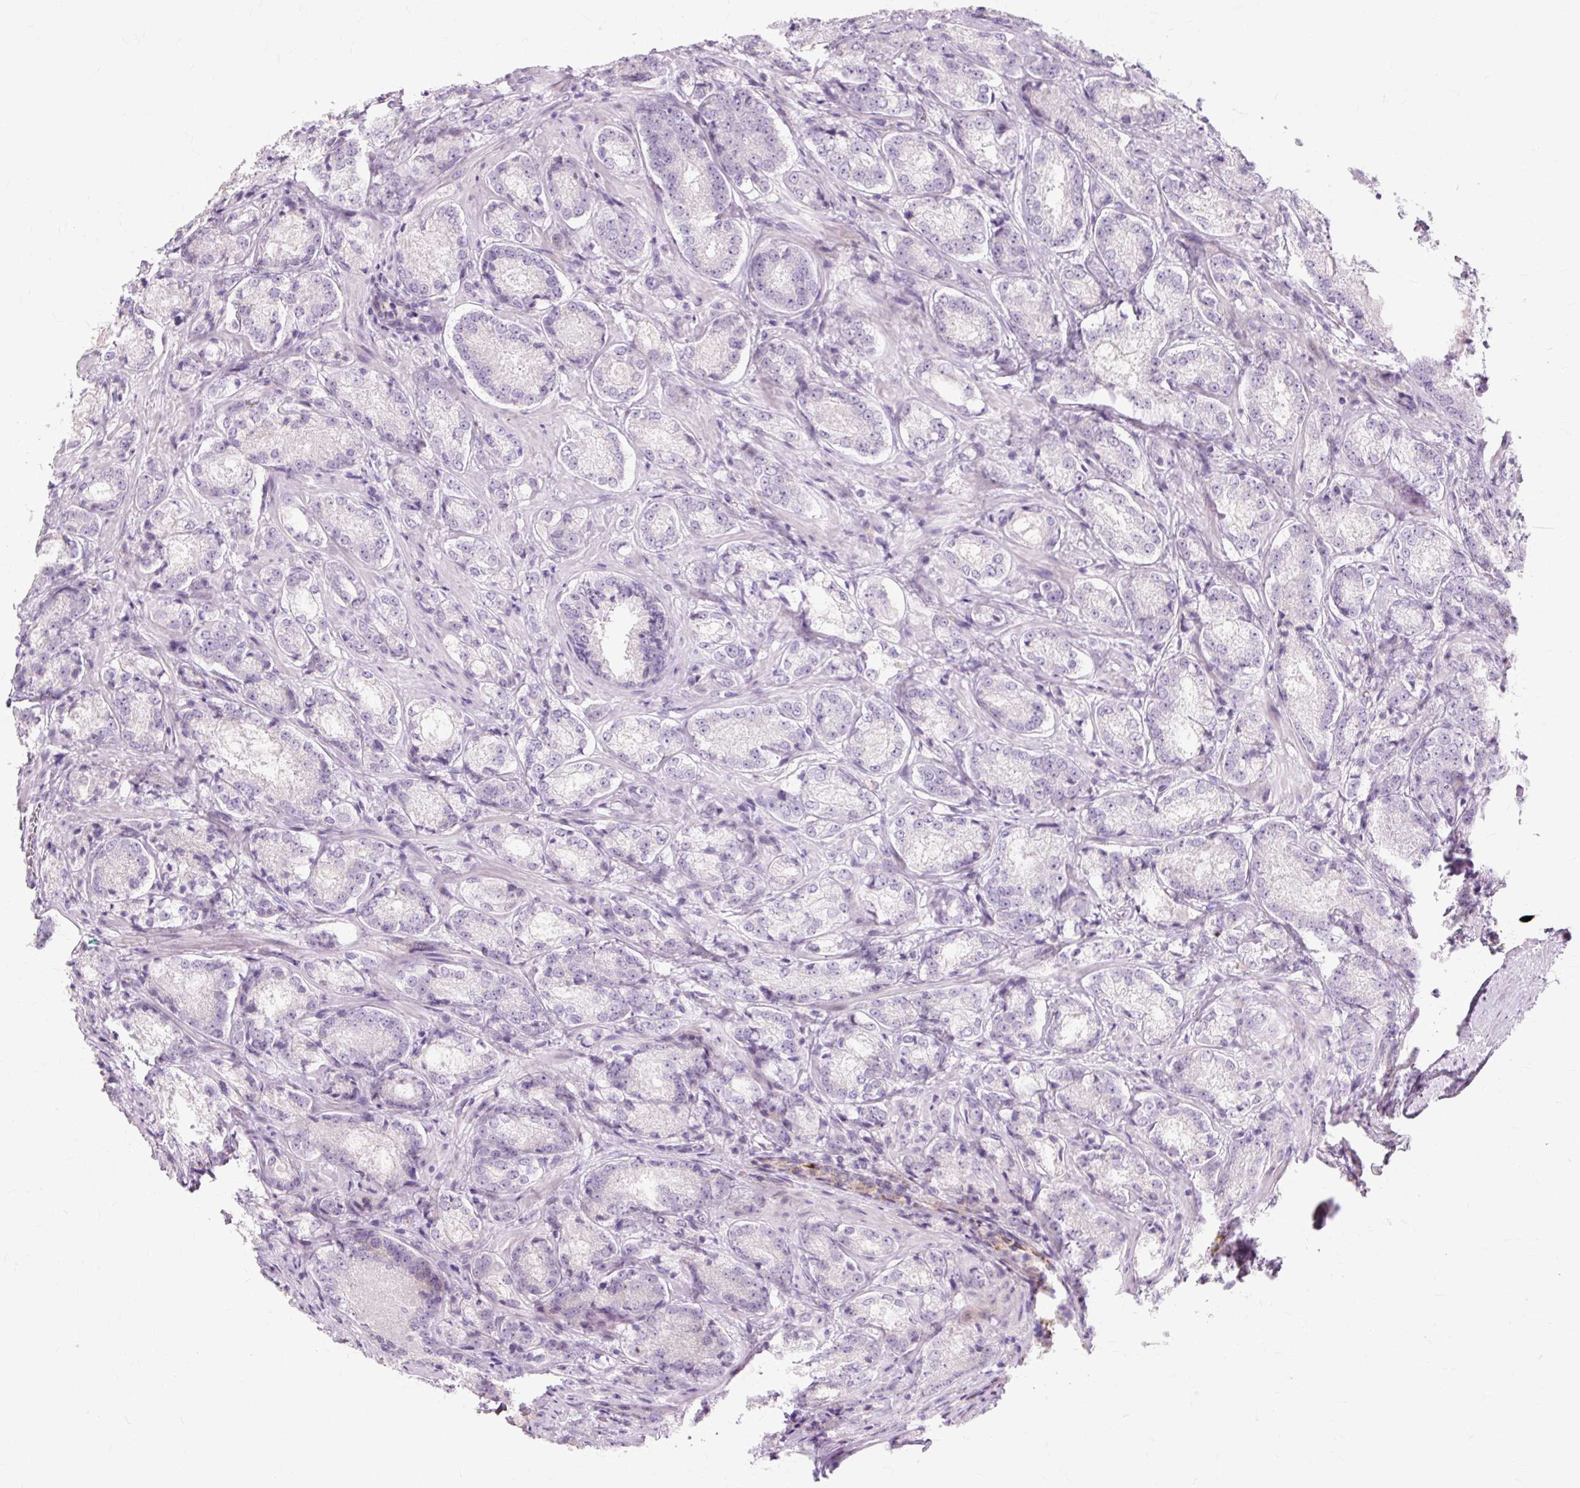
{"staining": {"intensity": "negative", "quantity": "none", "location": "none"}, "tissue": "prostate cancer", "cell_type": "Tumor cells", "image_type": "cancer", "snomed": [{"axis": "morphology", "description": "Adenocarcinoma, Low grade"}, {"axis": "topography", "description": "Prostate"}], "caption": "Micrograph shows no protein positivity in tumor cells of prostate cancer tissue. (DAB immunohistochemistry, high magnification).", "gene": "IRX2", "patient": {"sex": "male", "age": 74}}